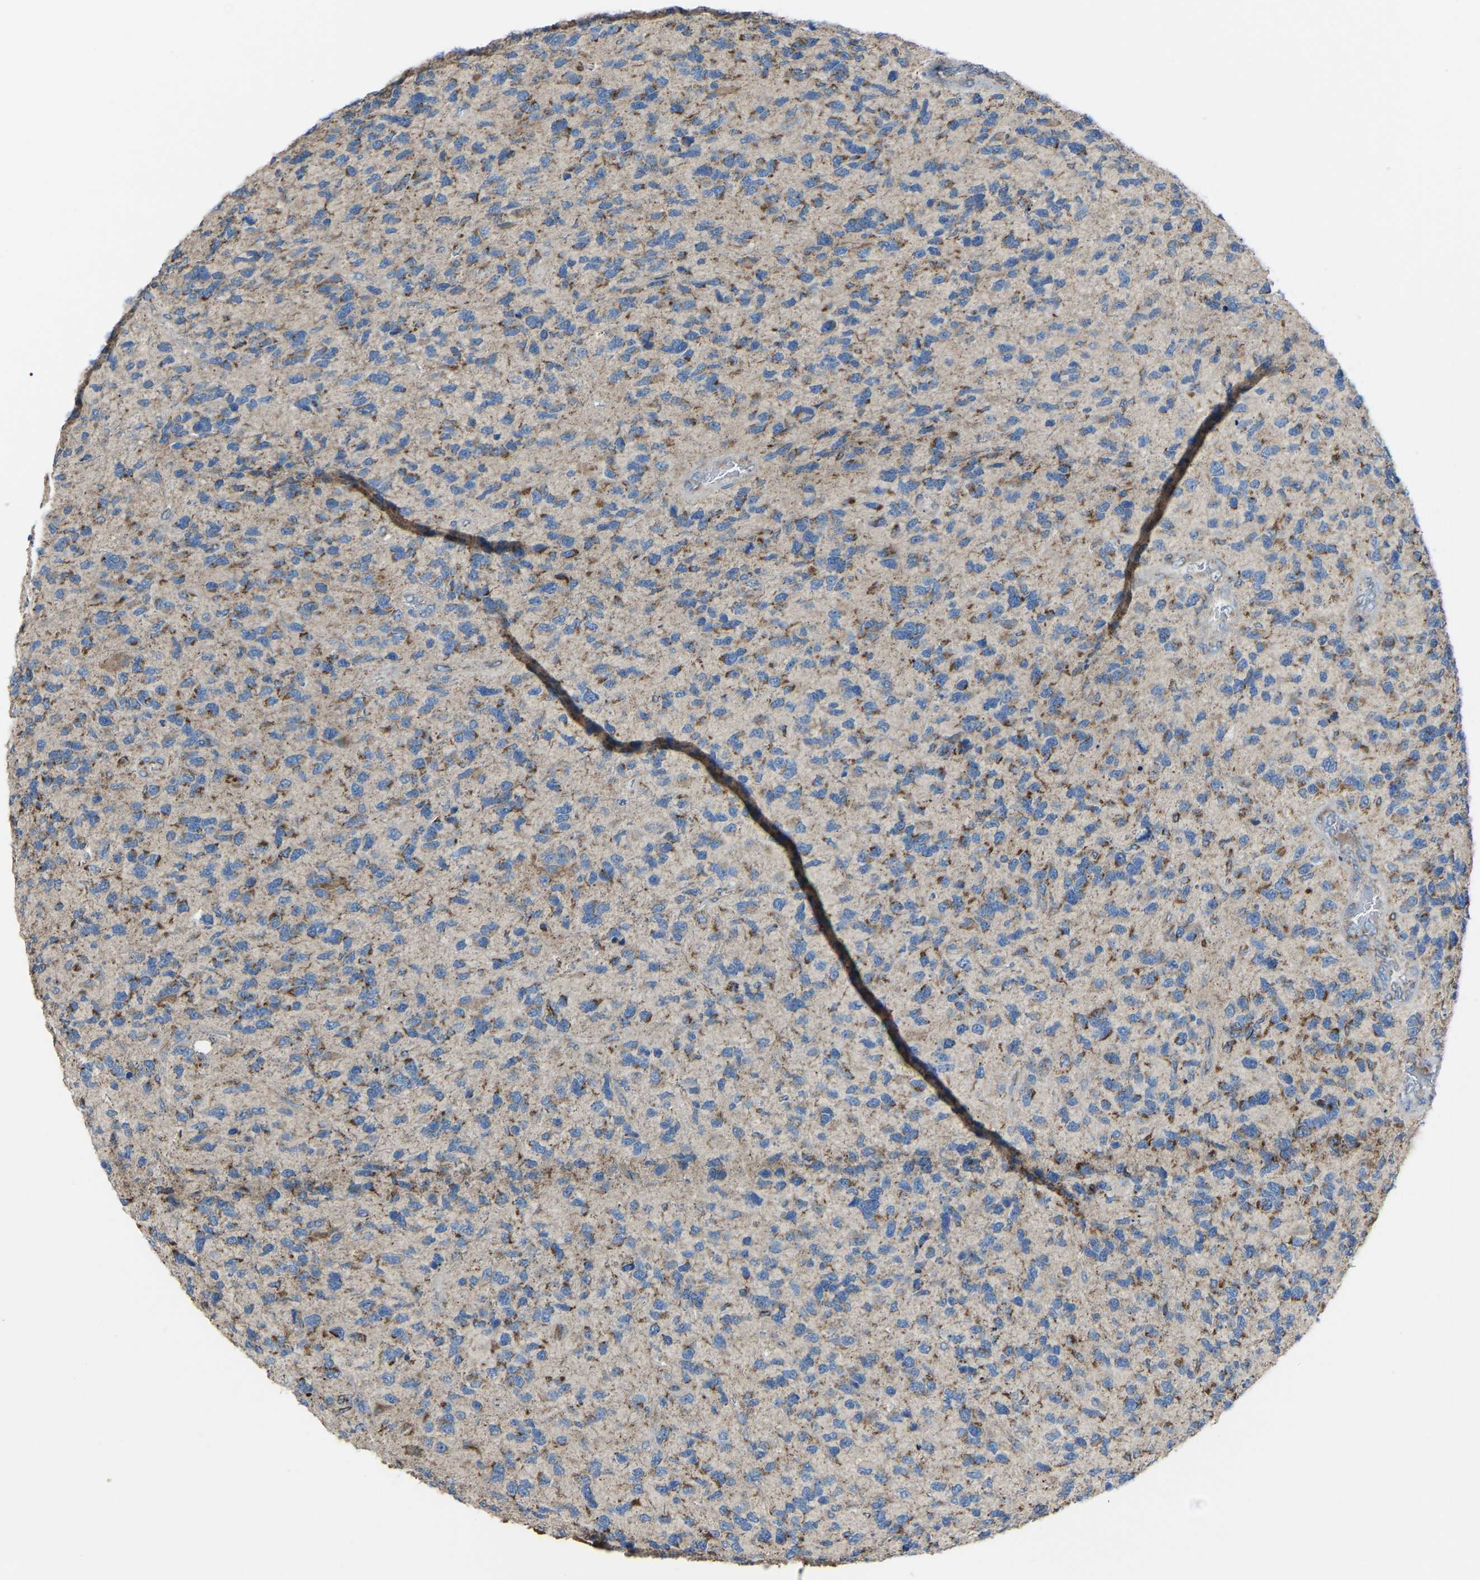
{"staining": {"intensity": "moderate", "quantity": "25%-75%", "location": "cytoplasmic/membranous"}, "tissue": "glioma", "cell_type": "Tumor cells", "image_type": "cancer", "snomed": [{"axis": "morphology", "description": "Glioma, malignant, High grade"}, {"axis": "topography", "description": "Brain"}], "caption": "Immunohistochemical staining of glioma shows moderate cytoplasmic/membranous protein staining in approximately 25%-75% of tumor cells. Using DAB (brown) and hematoxylin (blue) stains, captured at high magnification using brightfield microscopy.", "gene": "CANT1", "patient": {"sex": "female", "age": 58}}